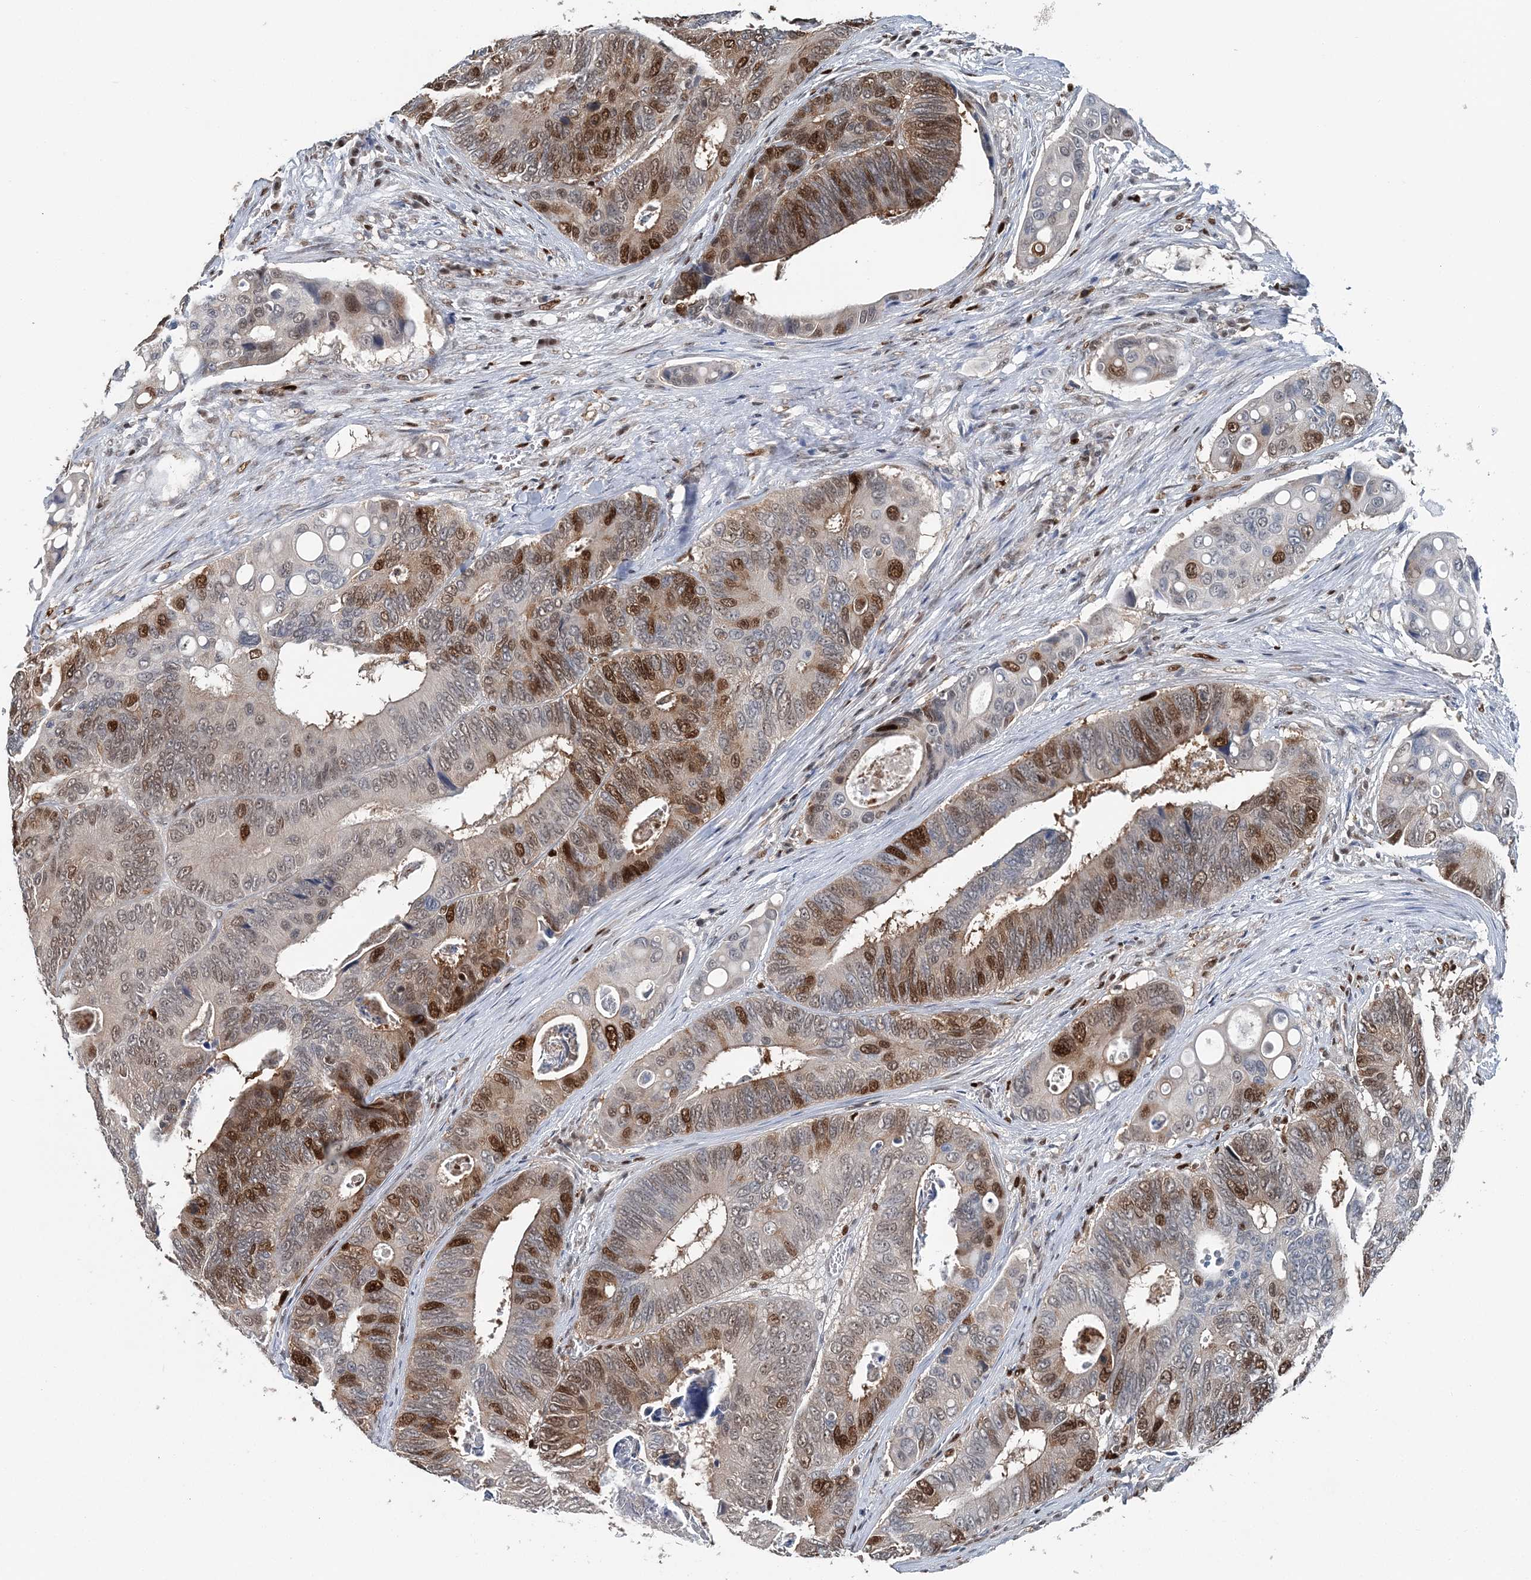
{"staining": {"intensity": "strong", "quantity": "<25%", "location": "nuclear"}, "tissue": "colorectal cancer", "cell_type": "Tumor cells", "image_type": "cancer", "snomed": [{"axis": "morphology", "description": "Inflammation, NOS"}, {"axis": "morphology", "description": "Adenocarcinoma, NOS"}, {"axis": "topography", "description": "Colon"}], "caption": "This photomicrograph demonstrates adenocarcinoma (colorectal) stained with IHC to label a protein in brown. The nuclear of tumor cells show strong positivity for the protein. Nuclei are counter-stained blue.", "gene": "HAT1", "patient": {"sex": "male", "age": 72}}